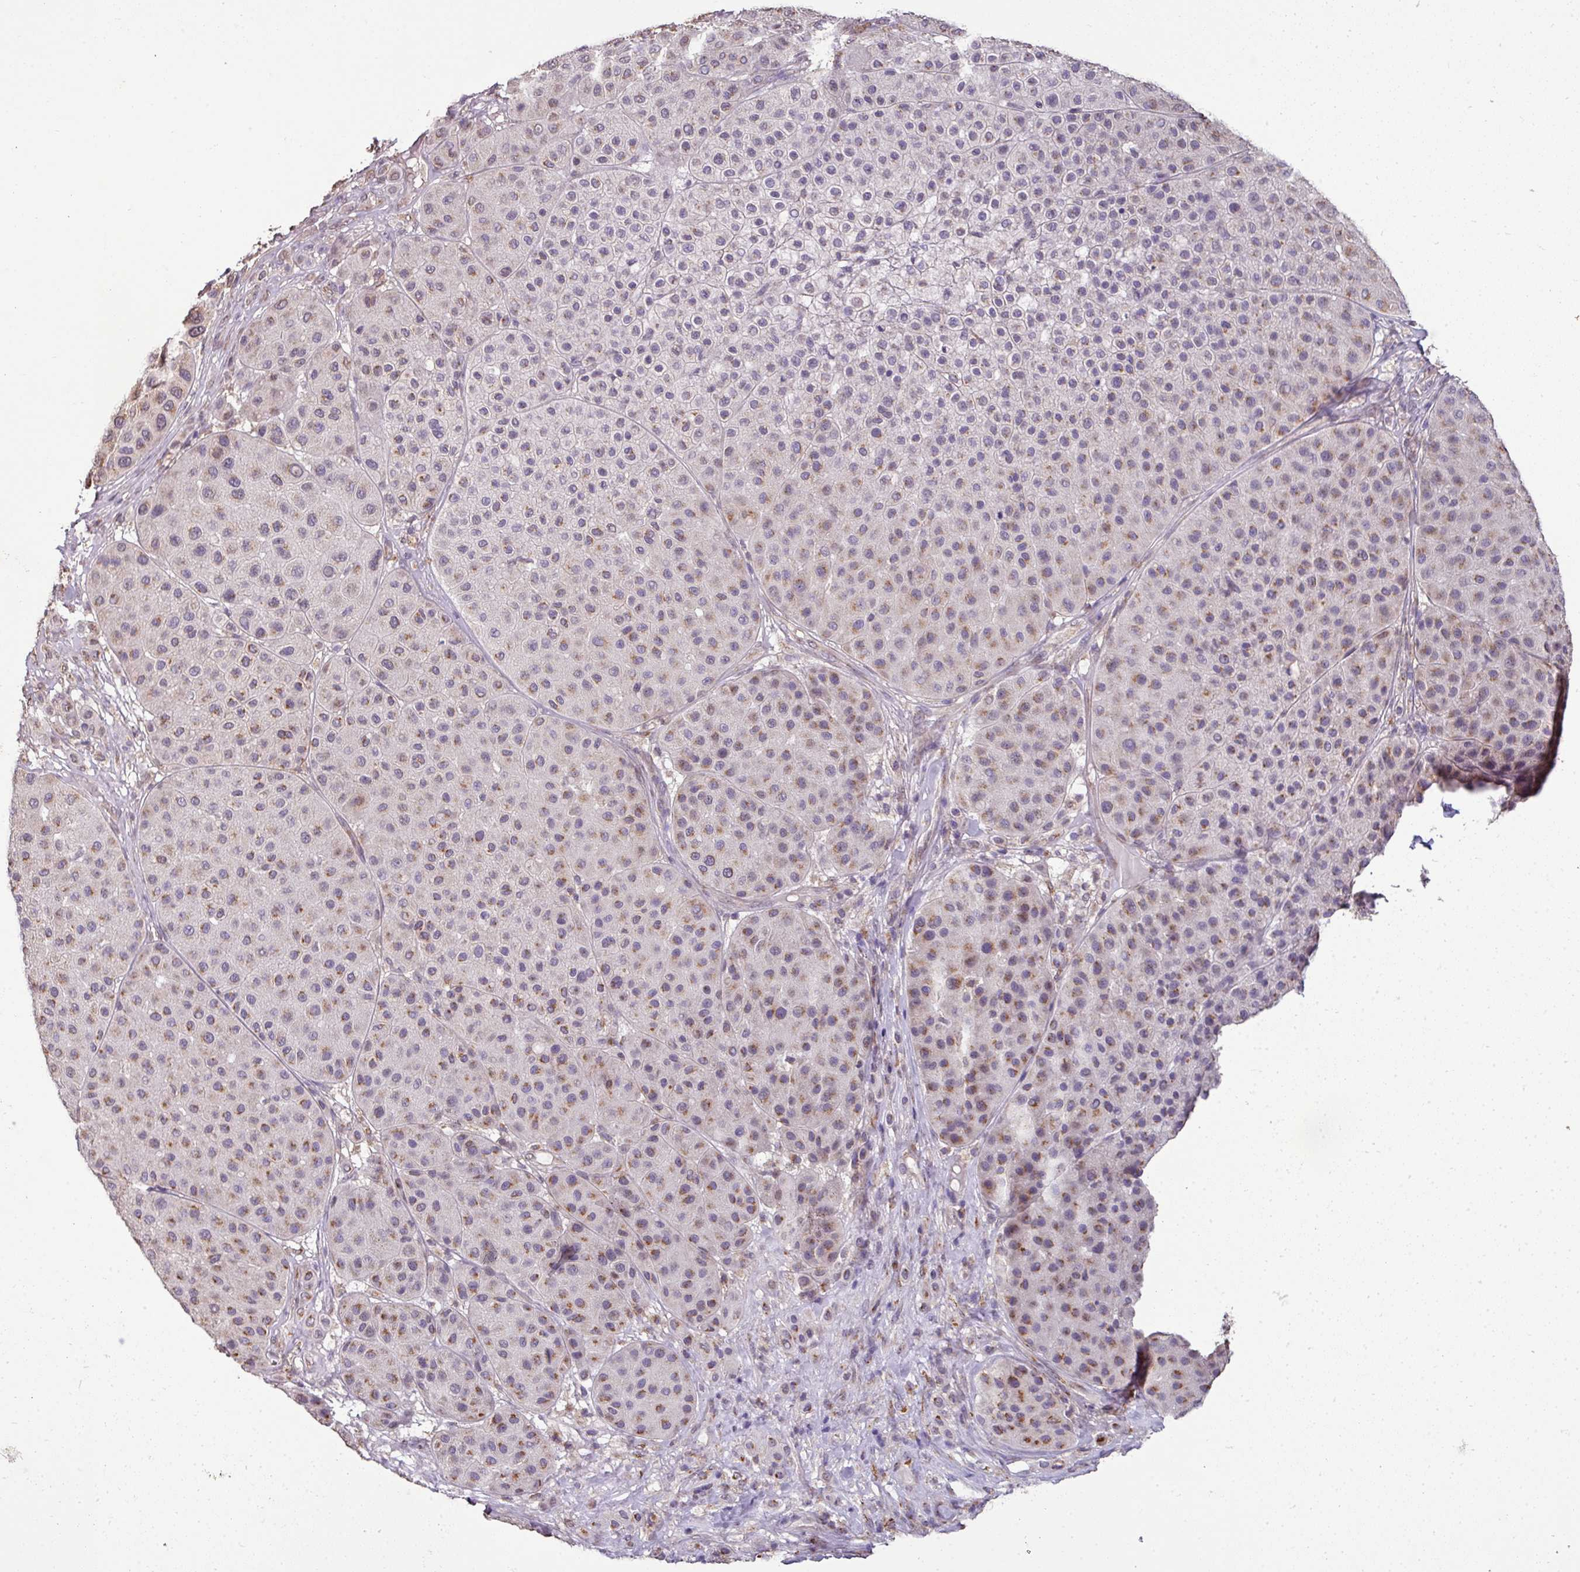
{"staining": {"intensity": "moderate", "quantity": "25%-75%", "location": "cytoplasmic/membranous"}, "tissue": "melanoma", "cell_type": "Tumor cells", "image_type": "cancer", "snomed": [{"axis": "morphology", "description": "Malignant melanoma, Metastatic site"}, {"axis": "topography", "description": "Smooth muscle"}], "caption": "A brown stain shows moderate cytoplasmic/membranous staining of a protein in malignant melanoma (metastatic site) tumor cells. The protein is stained brown, and the nuclei are stained in blue (DAB (3,3'-diaminobenzidine) IHC with brightfield microscopy, high magnification).", "gene": "JPH2", "patient": {"sex": "male", "age": 41}}